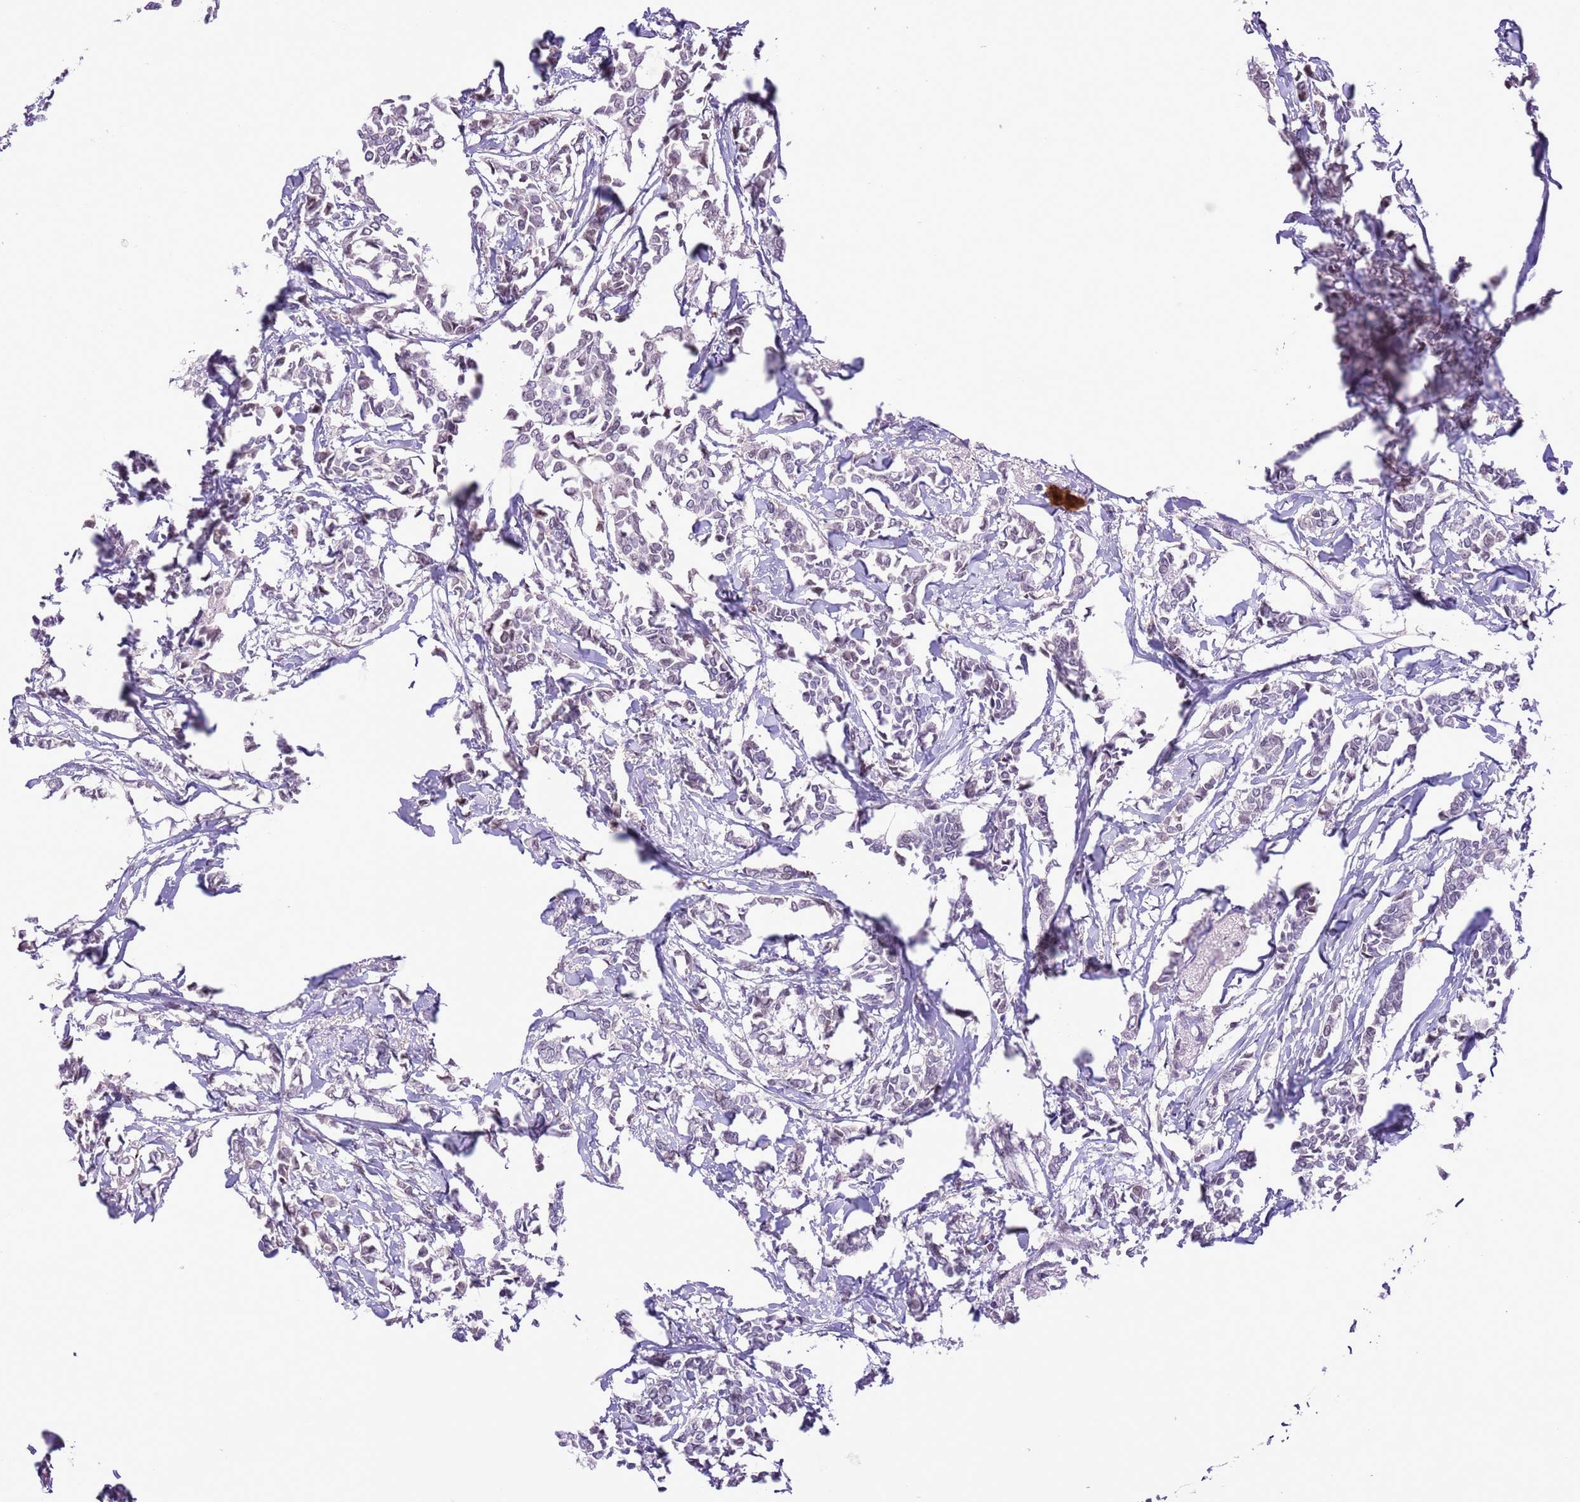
{"staining": {"intensity": "negative", "quantity": "none", "location": "none"}, "tissue": "breast cancer", "cell_type": "Tumor cells", "image_type": "cancer", "snomed": [{"axis": "morphology", "description": "Duct carcinoma"}, {"axis": "topography", "description": "Breast"}], "caption": "A high-resolution photomicrograph shows immunohistochemistry (IHC) staining of breast invasive ductal carcinoma, which demonstrates no significant positivity in tumor cells.", "gene": "ZNF576", "patient": {"sex": "female", "age": 41}}